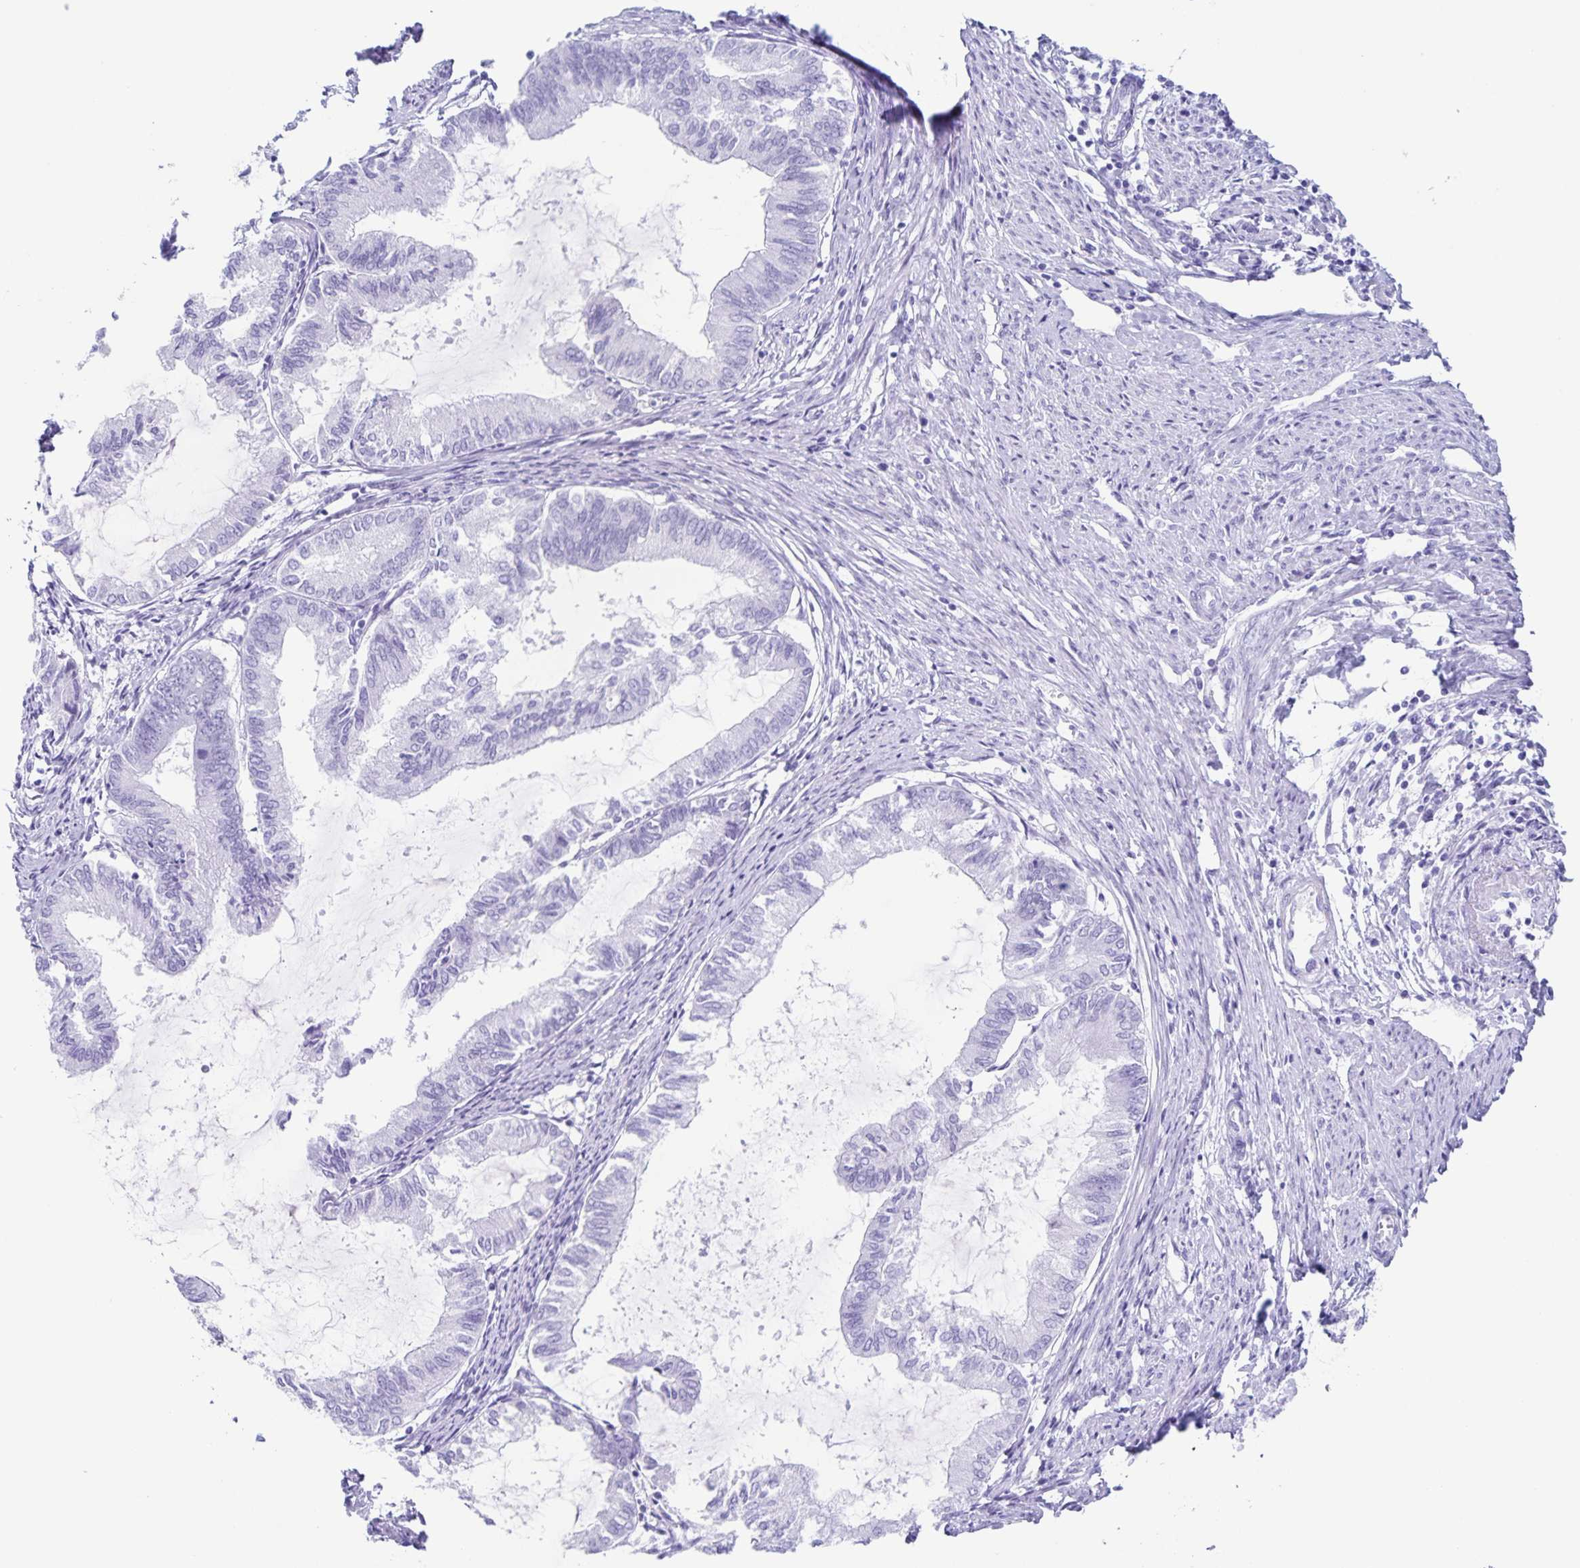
{"staining": {"intensity": "negative", "quantity": "none", "location": "none"}, "tissue": "endometrial cancer", "cell_type": "Tumor cells", "image_type": "cancer", "snomed": [{"axis": "morphology", "description": "Adenocarcinoma, NOS"}, {"axis": "topography", "description": "Endometrium"}], "caption": "Histopathology image shows no significant protein expression in tumor cells of endometrial adenocarcinoma.", "gene": "C12orf56", "patient": {"sex": "female", "age": 86}}